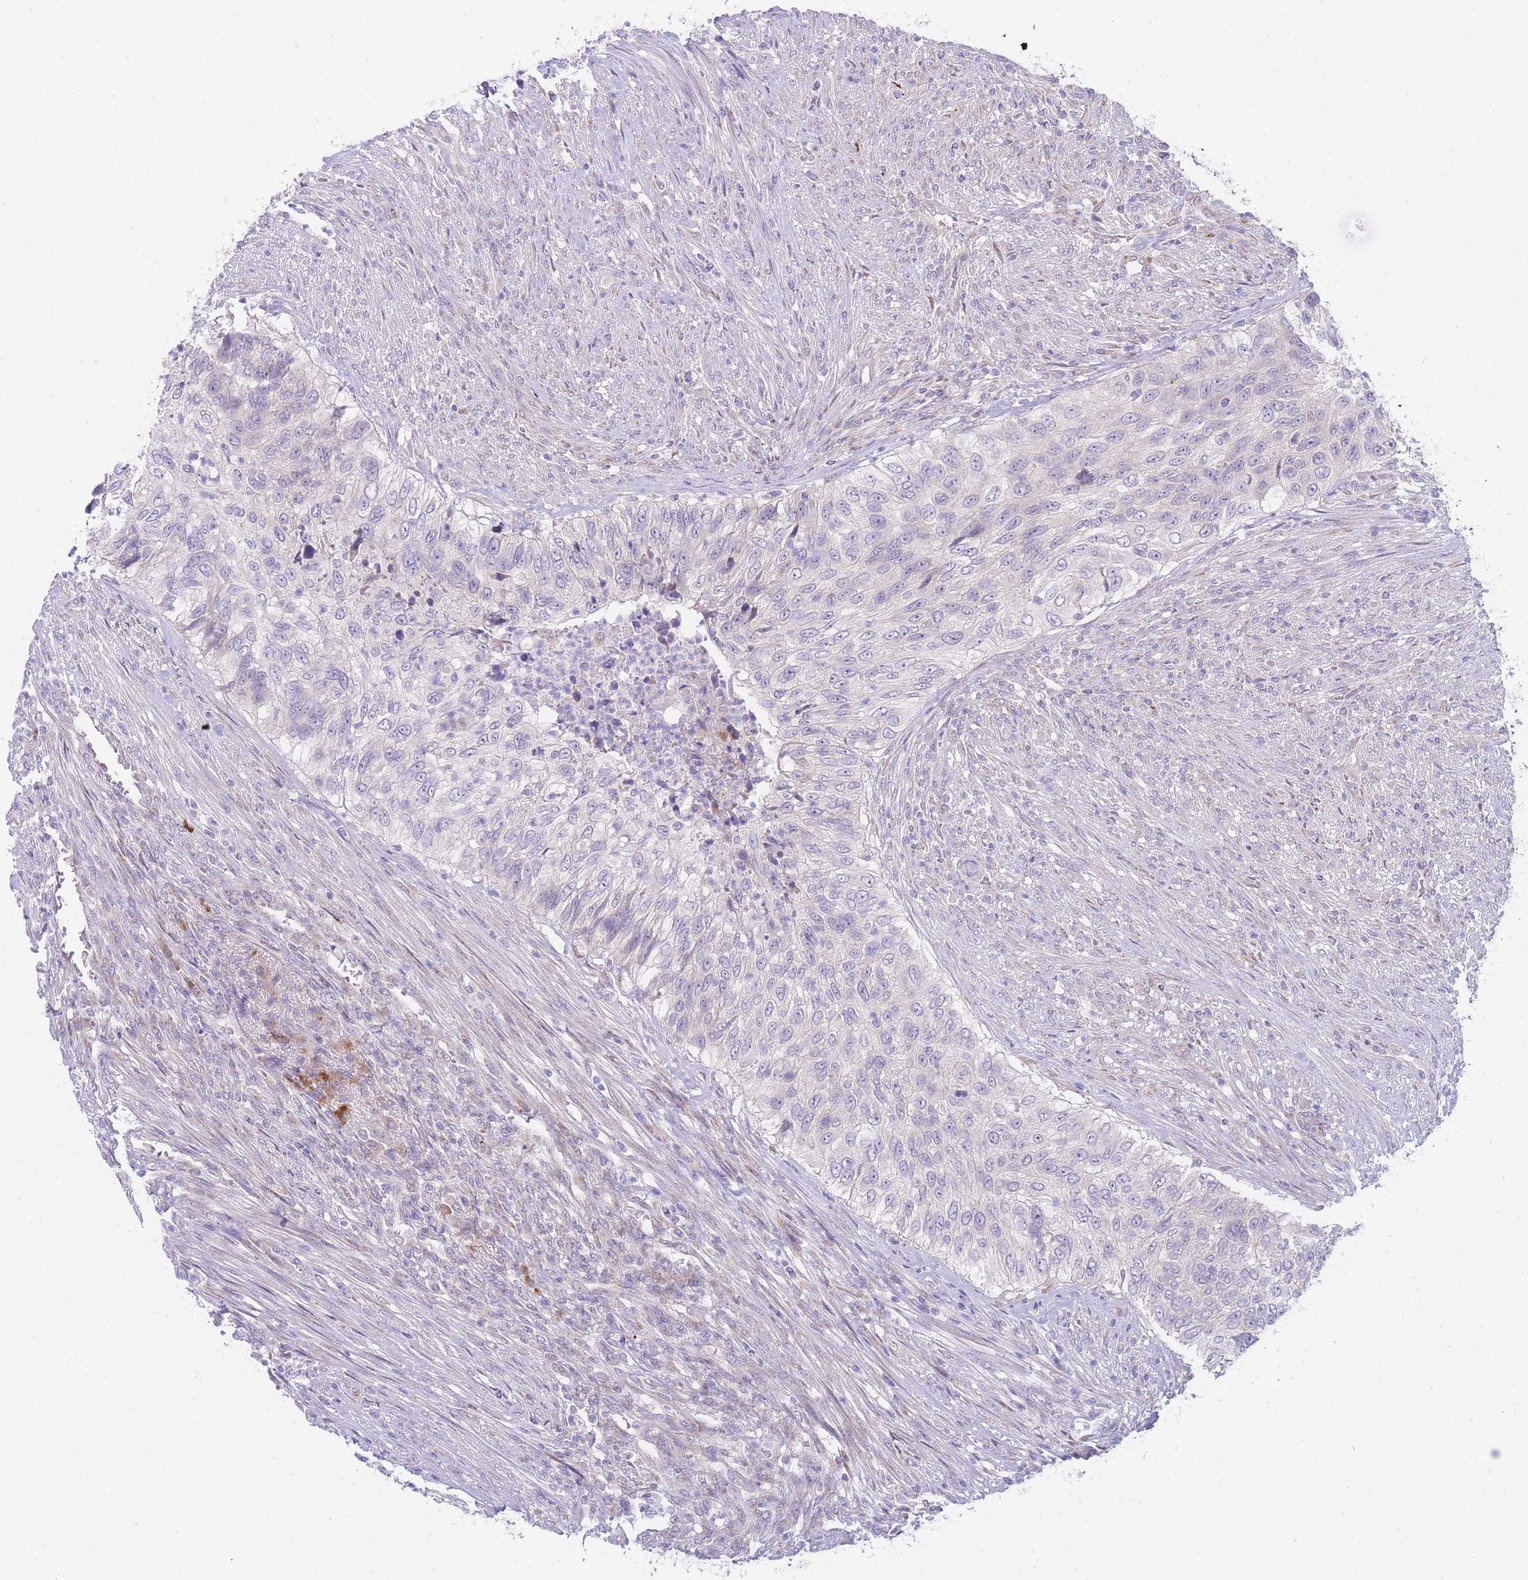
{"staining": {"intensity": "negative", "quantity": "none", "location": "none"}, "tissue": "urothelial cancer", "cell_type": "Tumor cells", "image_type": "cancer", "snomed": [{"axis": "morphology", "description": "Urothelial carcinoma, High grade"}, {"axis": "topography", "description": "Urinary bladder"}], "caption": "A photomicrograph of human urothelial carcinoma (high-grade) is negative for staining in tumor cells. (DAB immunohistochemistry with hematoxylin counter stain).", "gene": "ZNF510", "patient": {"sex": "female", "age": 60}}